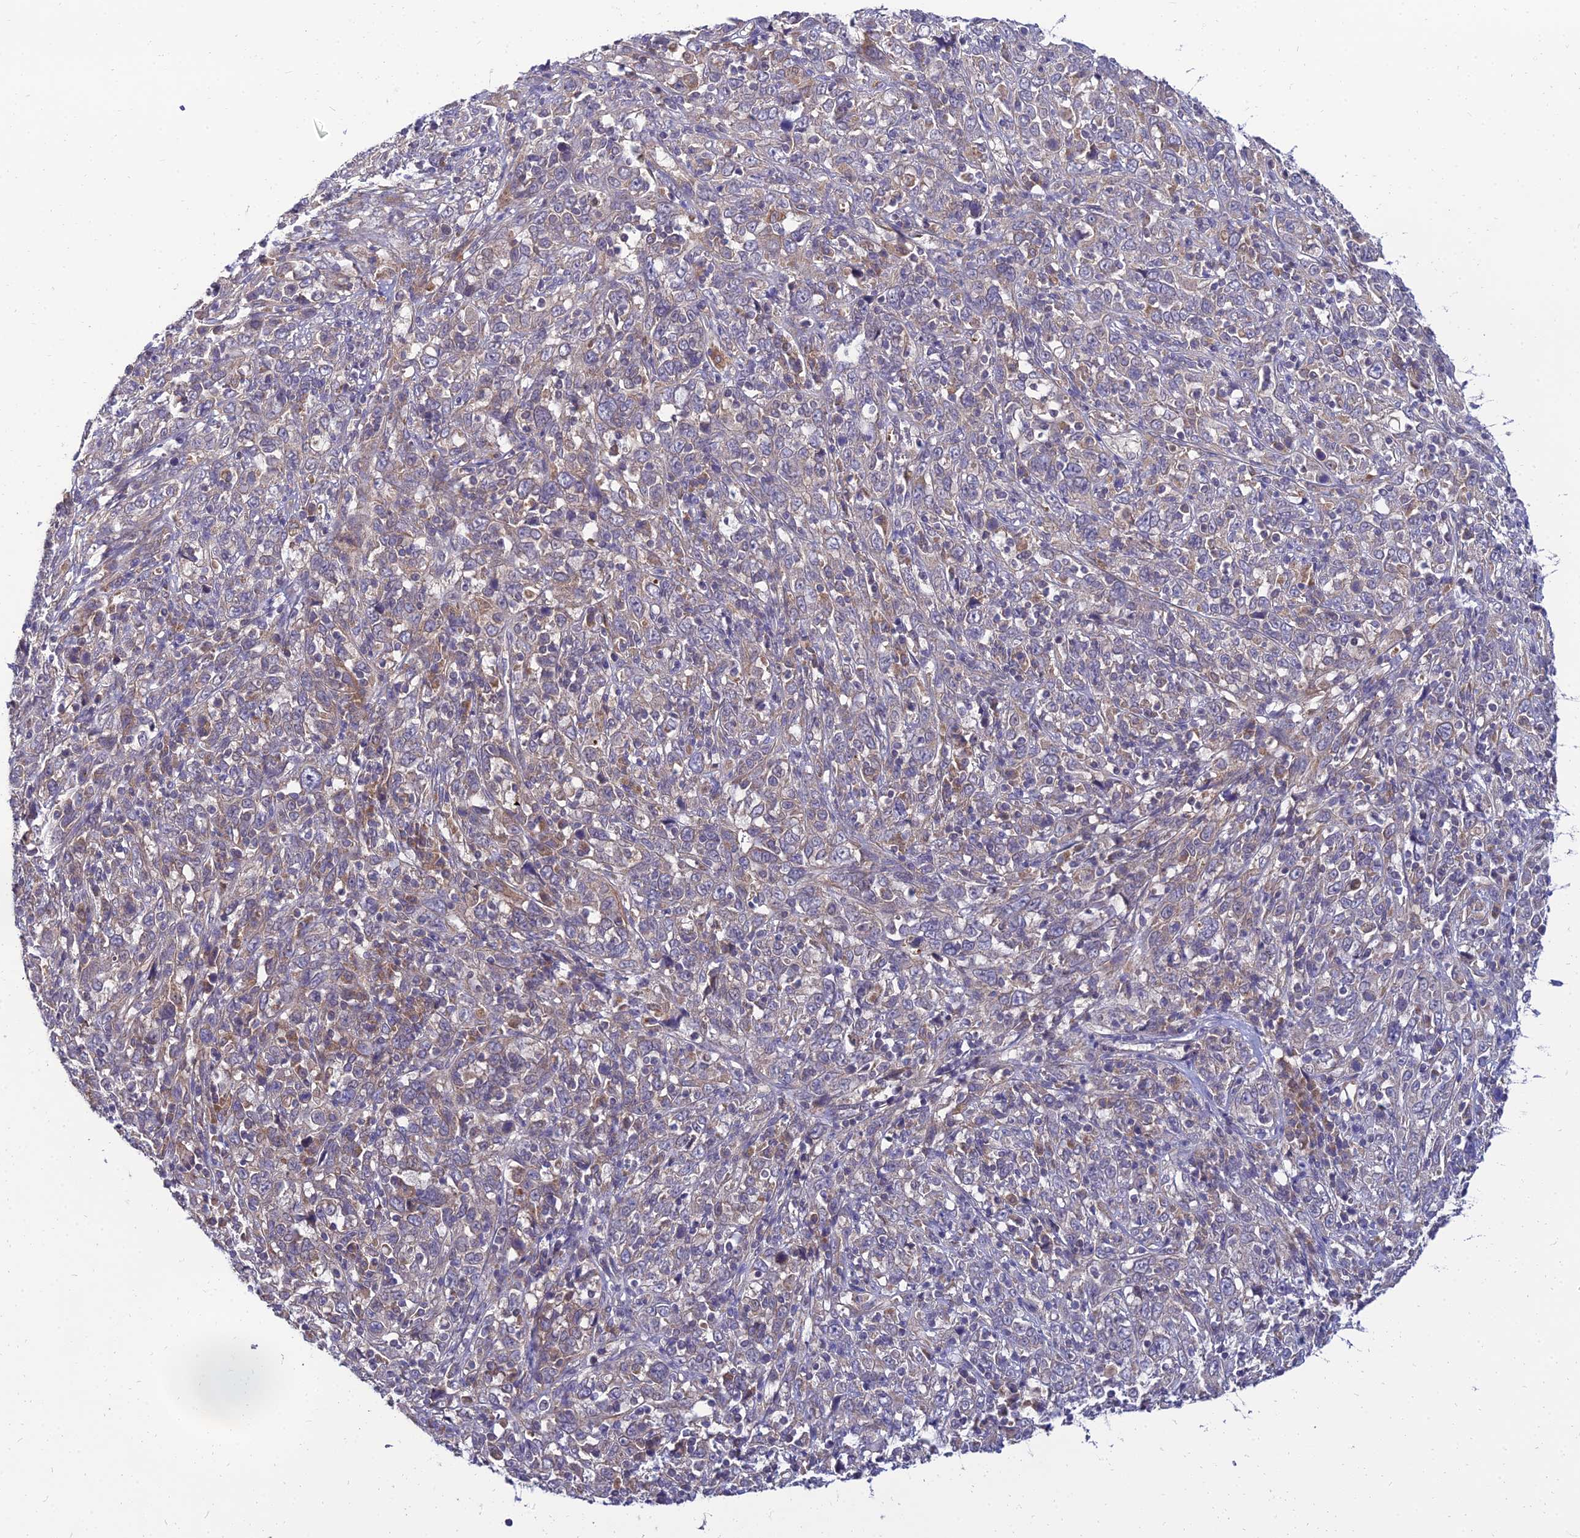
{"staining": {"intensity": "weak", "quantity": "25%-75%", "location": "cytoplasmic/membranous"}, "tissue": "cervical cancer", "cell_type": "Tumor cells", "image_type": "cancer", "snomed": [{"axis": "morphology", "description": "Squamous cell carcinoma, NOS"}, {"axis": "topography", "description": "Cervix"}], "caption": "Tumor cells show weak cytoplasmic/membranous staining in about 25%-75% of cells in cervical cancer (squamous cell carcinoma).", "gene": "NPY", "patient": {"sex": "female", "age": 46}}